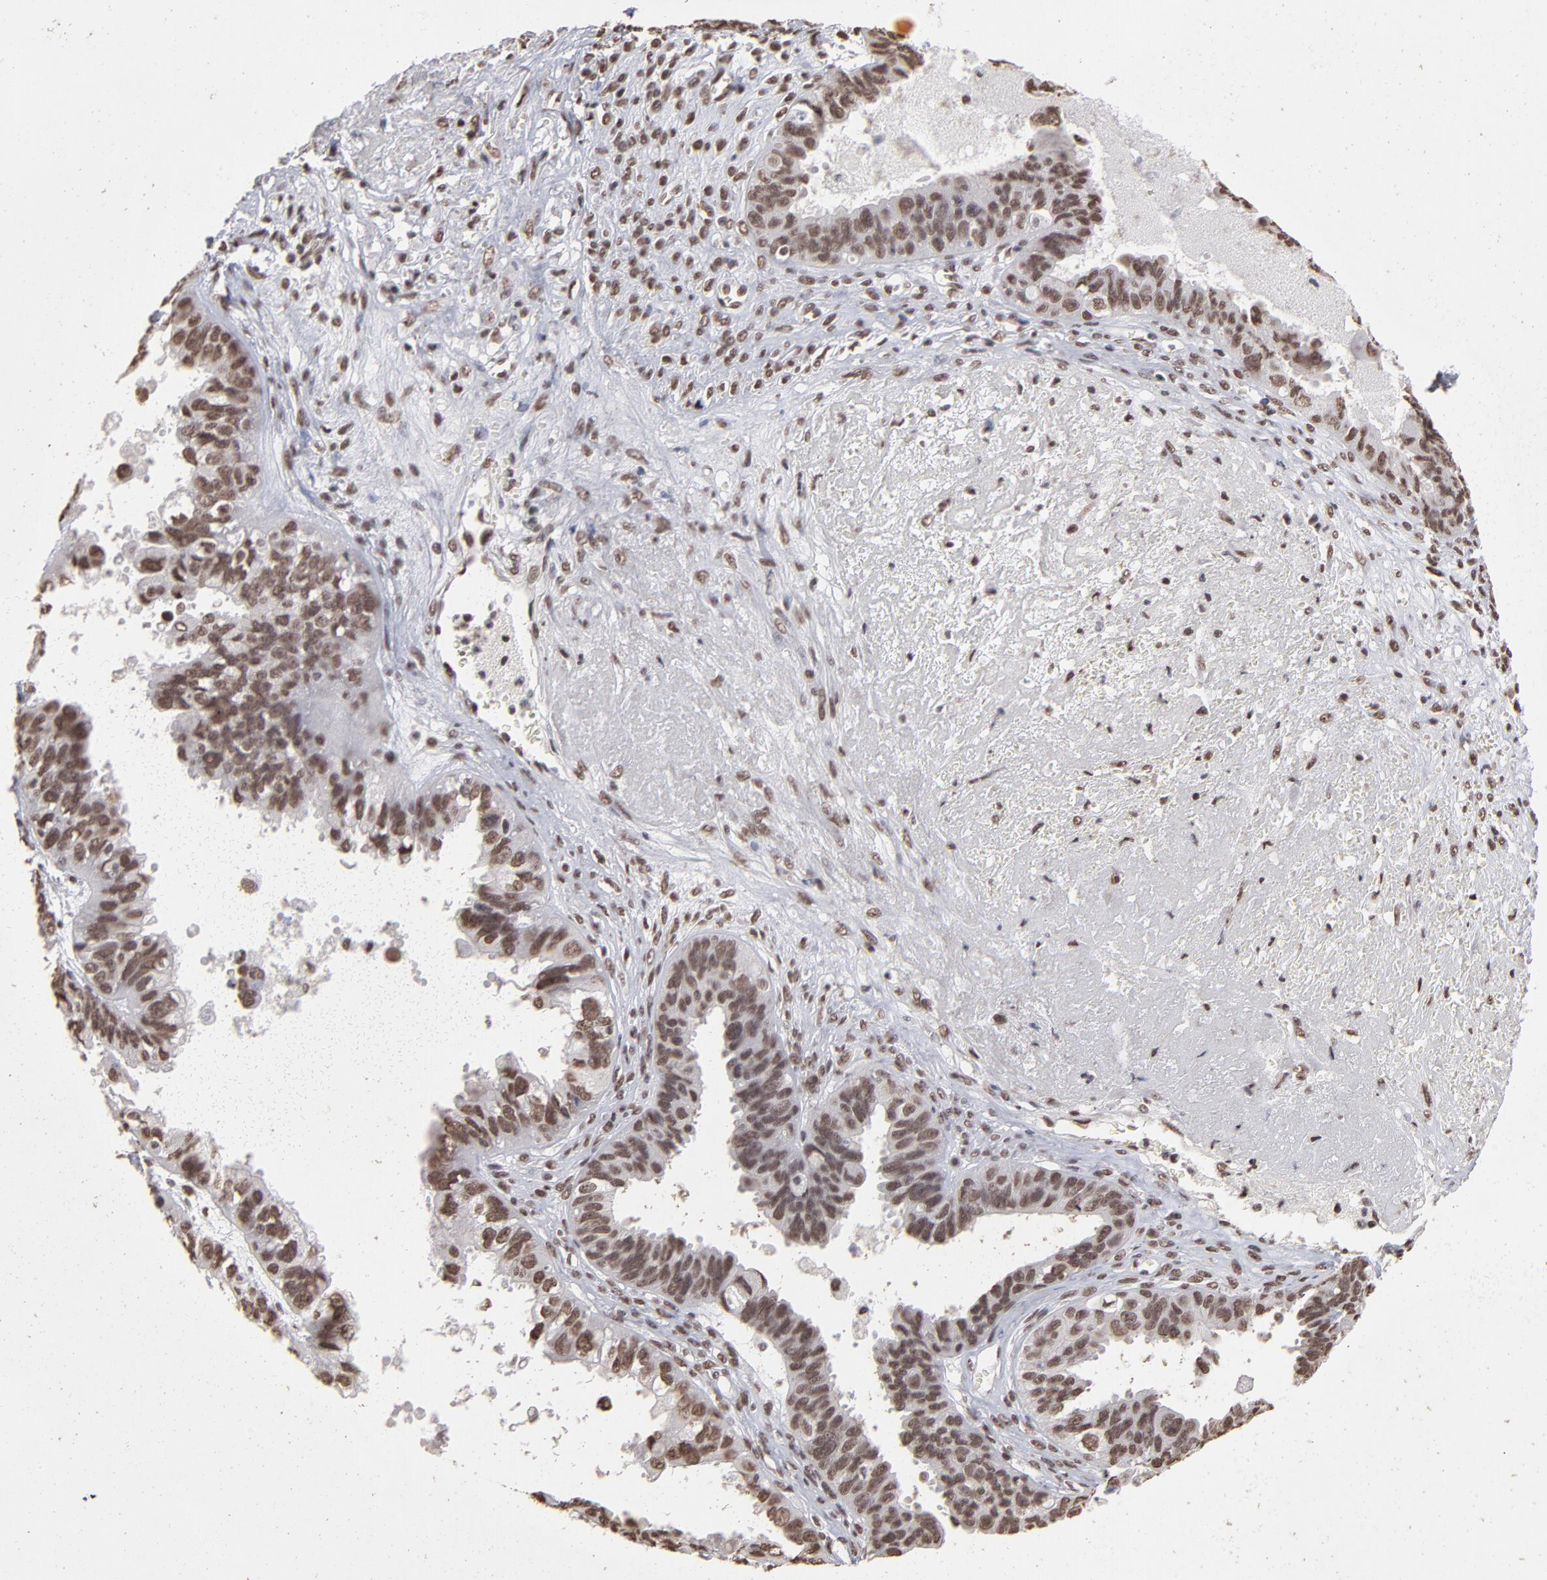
{"staining": {"intensity": "strong", "quantity": ">75%", "location": "nuclear"}, "tissue": "ovarian cancer", "cell_type": "Tumor cells", "image_type": "cancer", "snomed": [{"axis": "morphology", "description": "Carcinoma, endometroid"}, {"axis": "topography", "description": "Ovary"}], "caption": "Protein staining of ovarian cancer tissue exhibits strong nuclear expression in approximately >75% of tumor cells.", "gene": "ZNF3", "patient": {"sex": "female", "age": 85}}